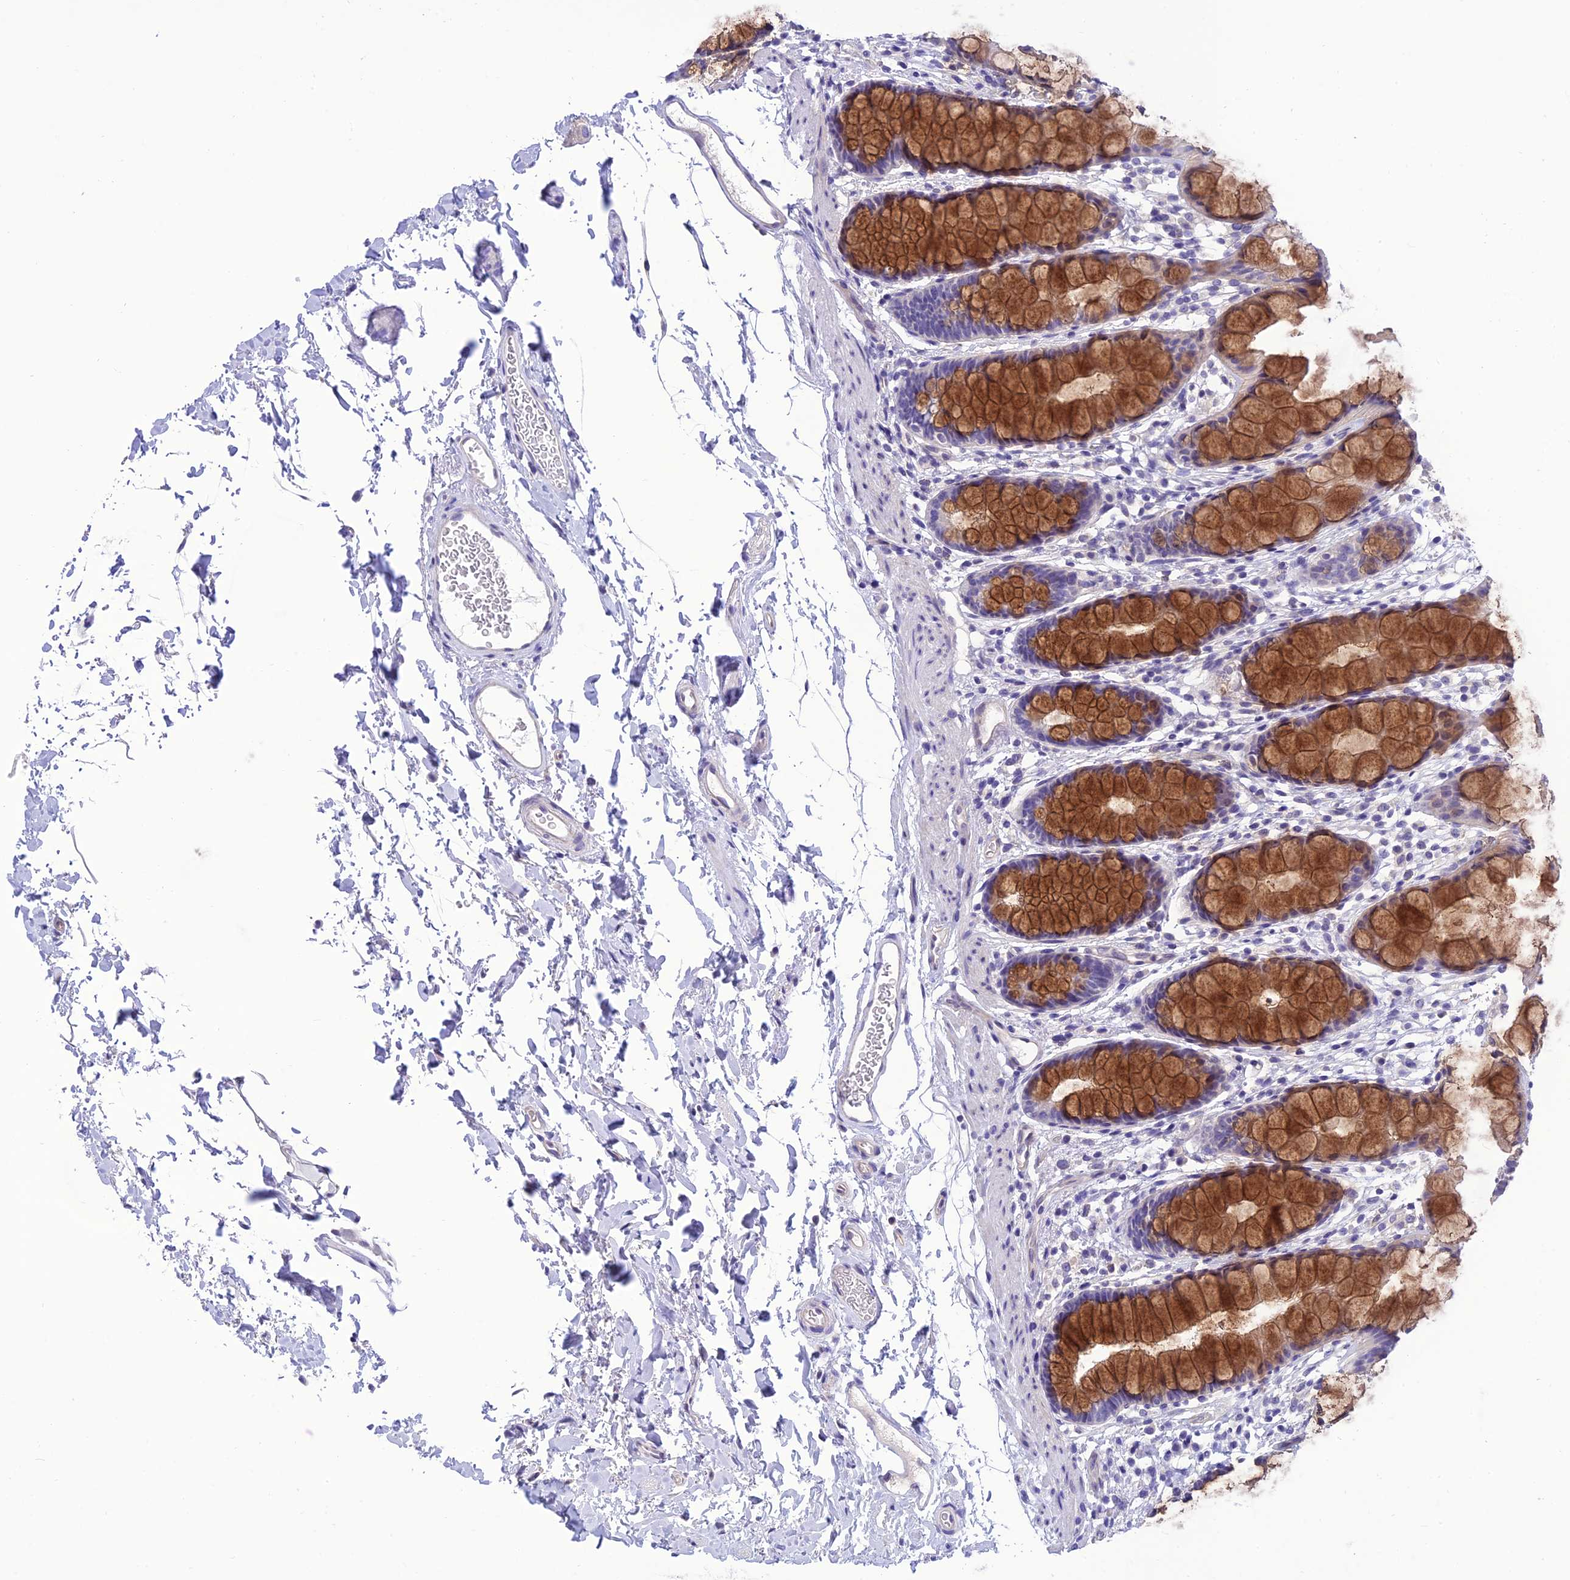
{"staining": {"intensity": "strong", "quantity": "25%-75%", "location": "cytoplasmic/membranous"}, "tissue": "rectum", "cell_type": "Glandular cells", "image_type": "normal", "snomed": [{"axis": "morphology", "description": "Normal tissue, NOS"}, {"axis": "topography", "description": "Rectum"}], "caption": "A high-resolution micrograph shows immunohistochemistry (IHC) staining of unremarkable rectum, which exhibits strong cytoplasmic/membranous staining in approximately 25%-75% of glandular cells.", "gene": "C17orf67", "patient": {"sex": "female", "age": 65}}